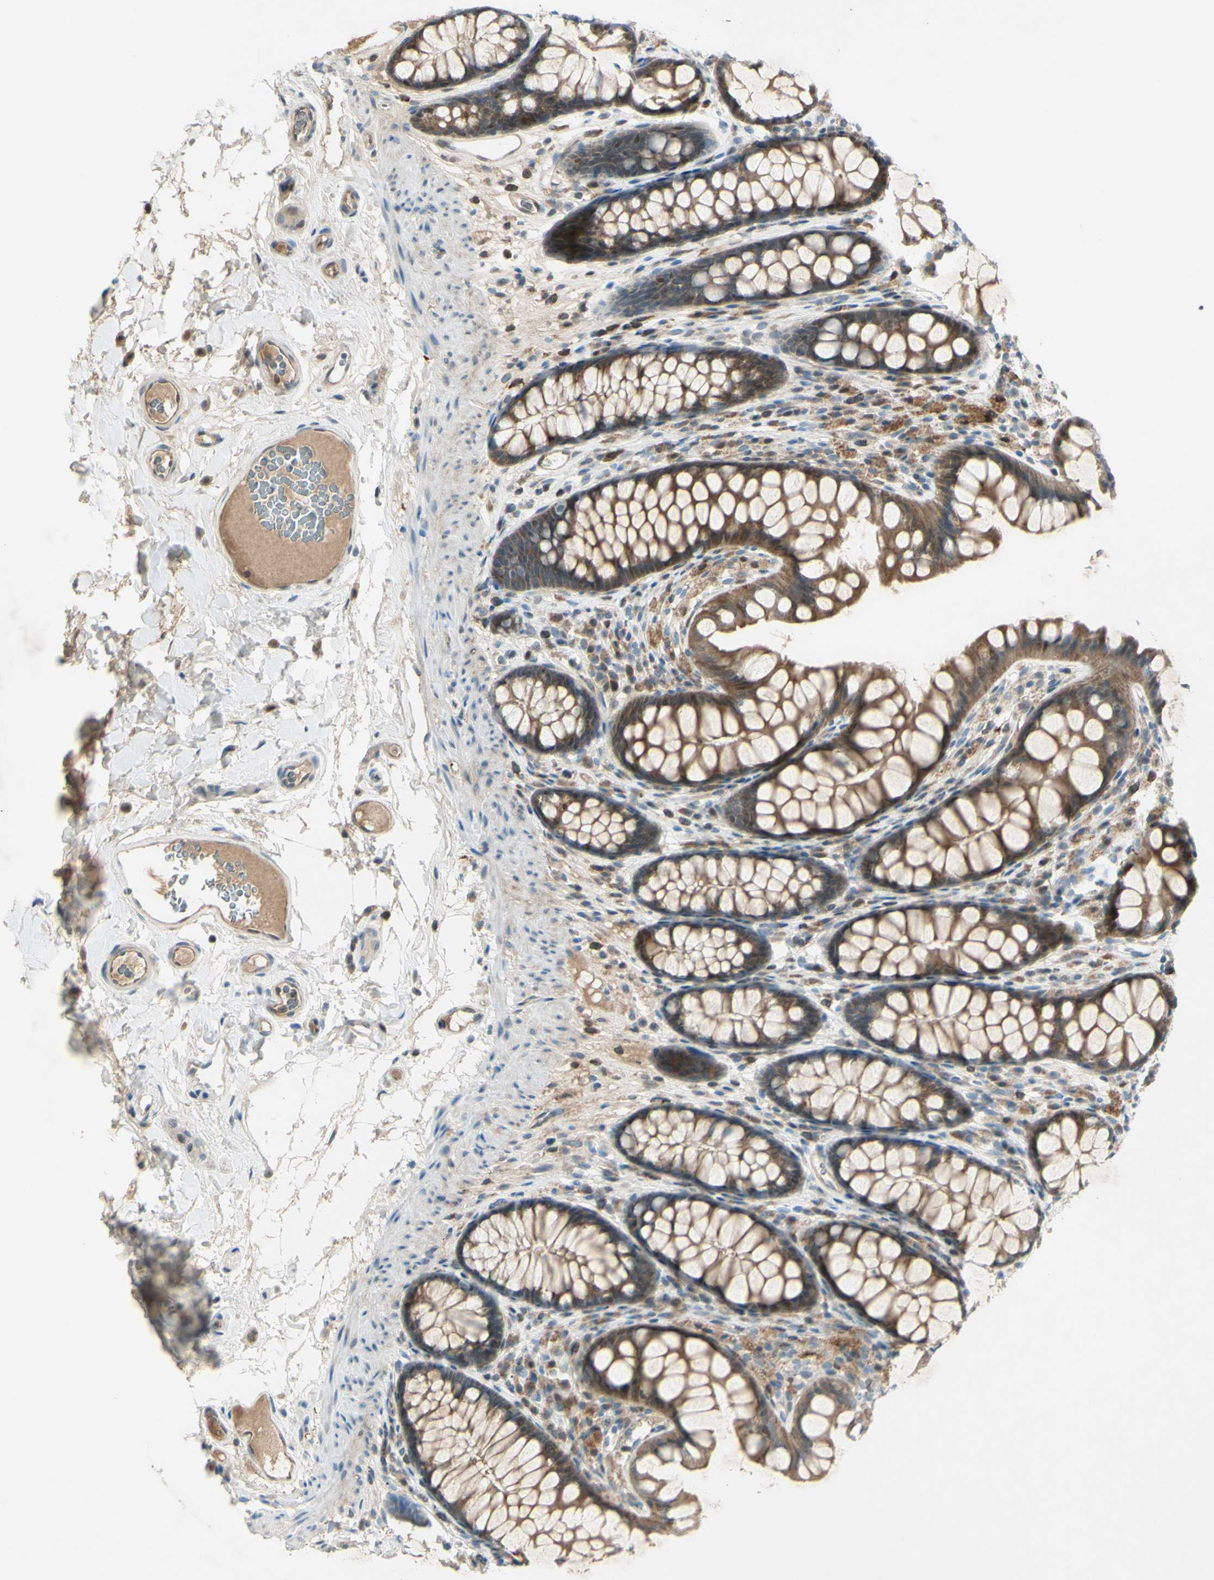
{"staining": {"intensity": "weak", "quantity": ">75%", "location": "cytoplasmic/membranous"}, "tissue": "colon", "cell_type": "Endothelial cells", "image_type": "normal", "snomed": [{"axis": "morphology", "description": "Normal tissue, NOS"}, {"axis": "topography", "description": "Colon"}], "caption": "Protein expression analysis of benign human colon reveals weak cytoplasmic/membranous staining in approximately >75% of endothelial cells. (Stains: DAB (3,3'-diaminobenzidine) in brown, nuclei in blue, Microscopy: brightfield microscopy at high magnification).", "gene": "C1orf159", "patient": {"sex": "female", "age": 55}}